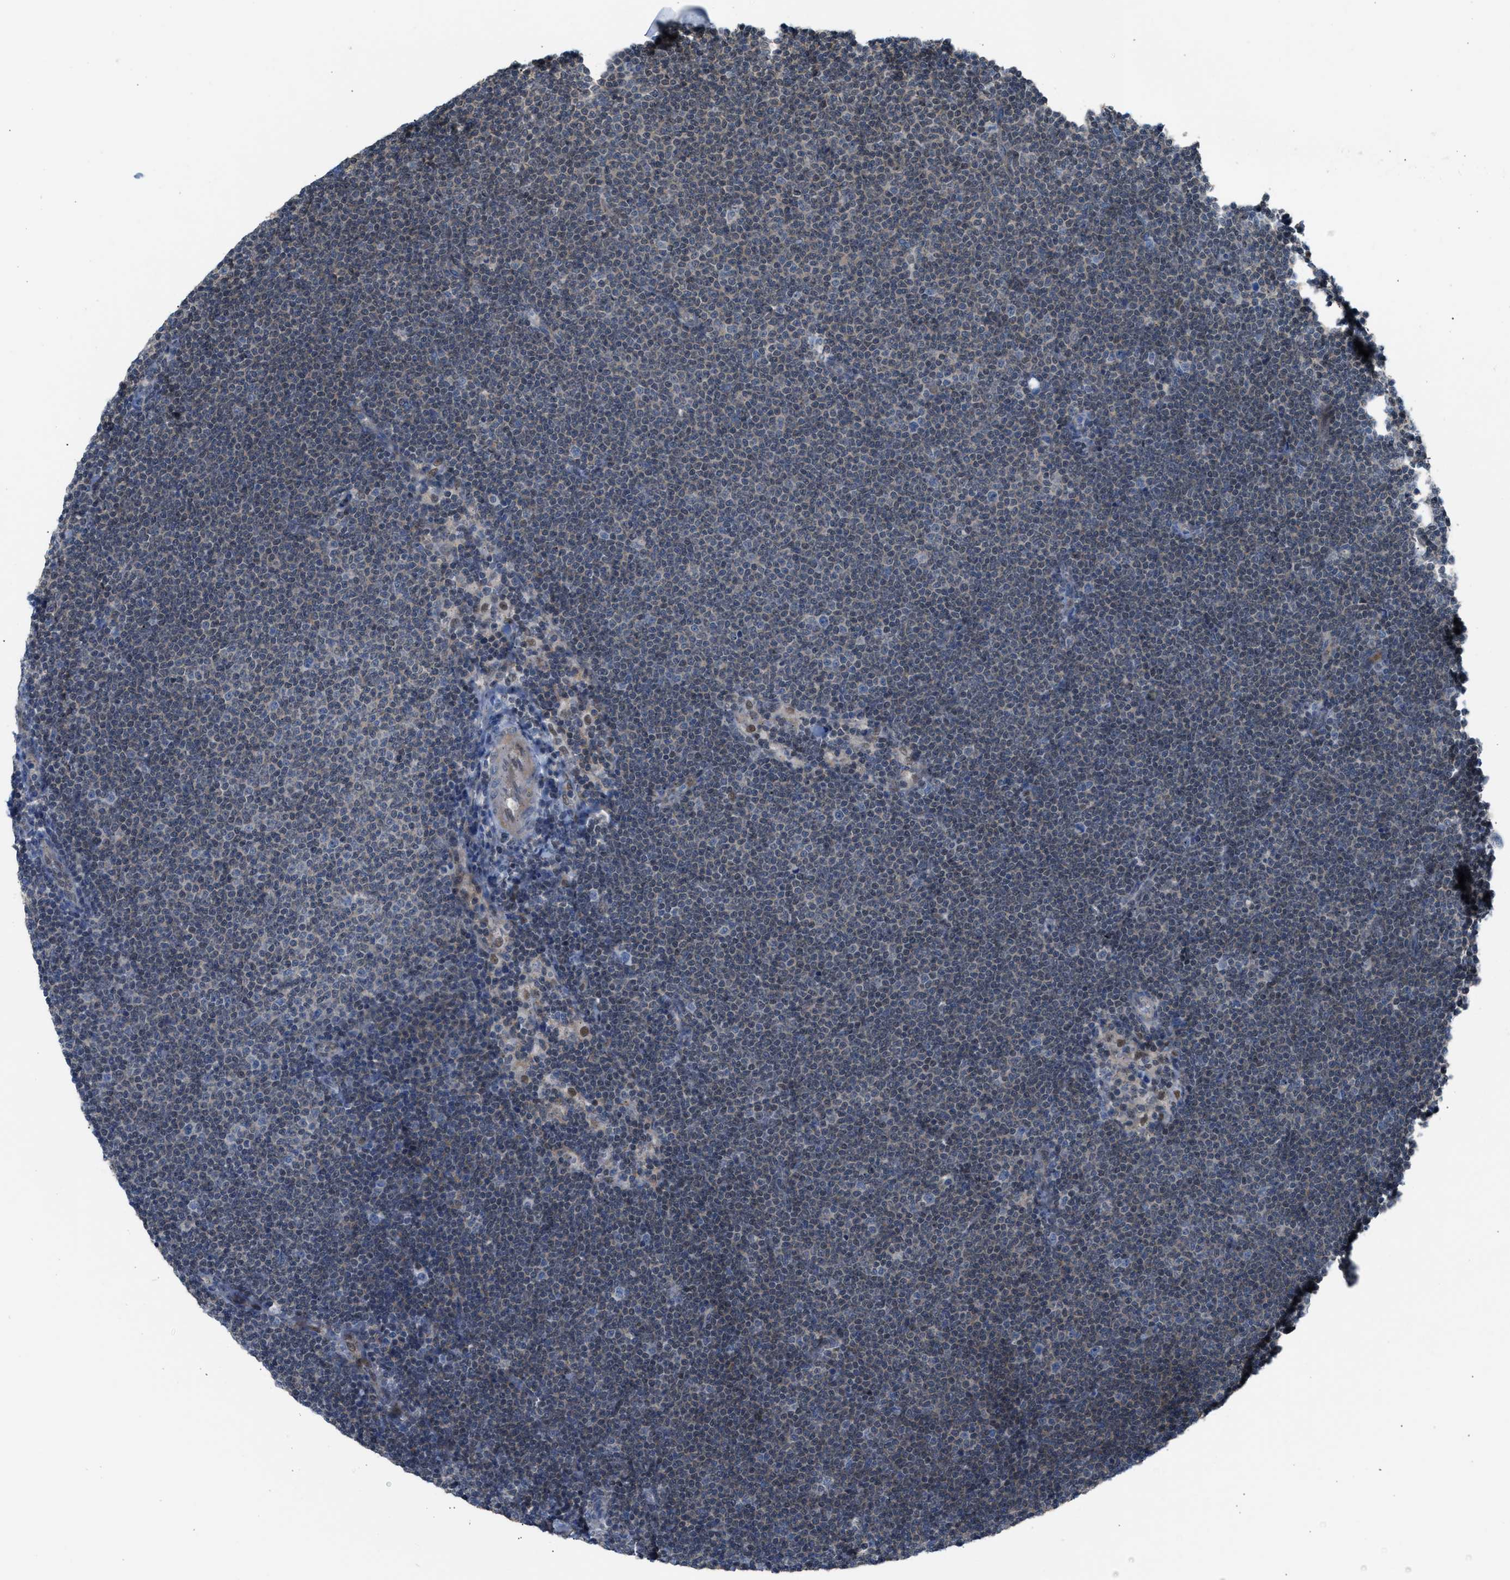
{"staining": {"intensity": "weak", "quantity": "<25%", "location": "nuclear"}, "tissue": "lymphoma", "cell_type": "Tumor cells", "image_type": "cancer", "snomed": [{"axis": "morphology", "description": "Malignant lymphoma, non-Hodgkin's type, Low grade"}, {"axis": "topography", "description": "Lymph node"}], "caption": "Image shows no protein staining in tumor cells of low-grade malignant lymphoma, non-Hodgkin's type tissue.", "gene": "CRTC1", "patient": {"sex": "female", "age": 53}}